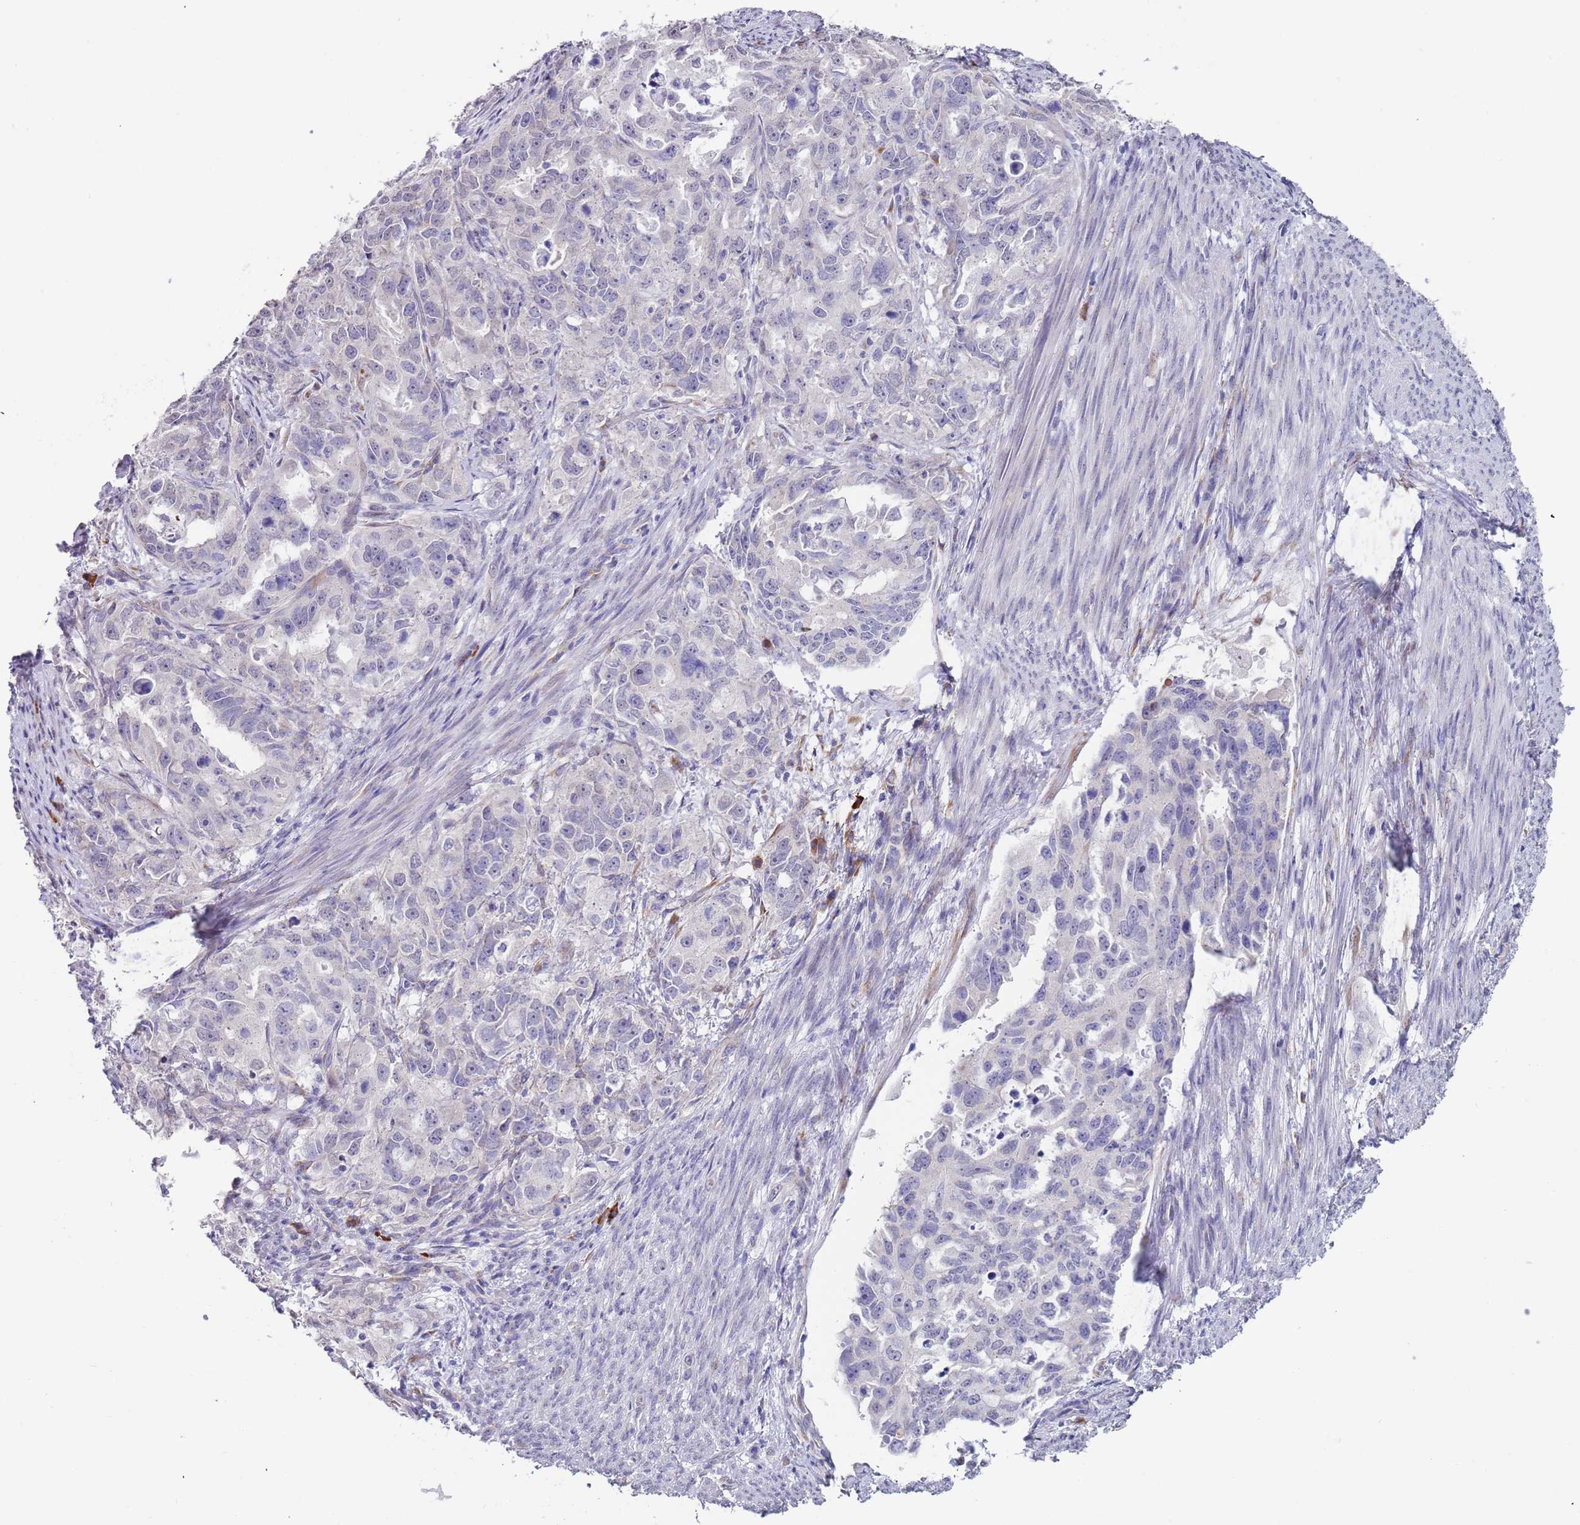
{"staining": {"intensity": "negative", "quantity": "none", "location": "none"}, "tissue": "endometrial cancer", "cell_type": "Tumor cells", "image_type": "cancer", "snomed": [{"axis": "morphology", "description": "Adenocarcinoma, NOS"}, {"axis": "topography", "description": "Endometrium"}], "caption": "Immunohistochemical staining of human adenocarcinoma (endometrial) displays no significant staining in tumor cells. (DAB IHC visualized using brightfield microscopy, high magnification).", "gene": "TNRC6C", "patient": {"sex": "female", "age": 65}}